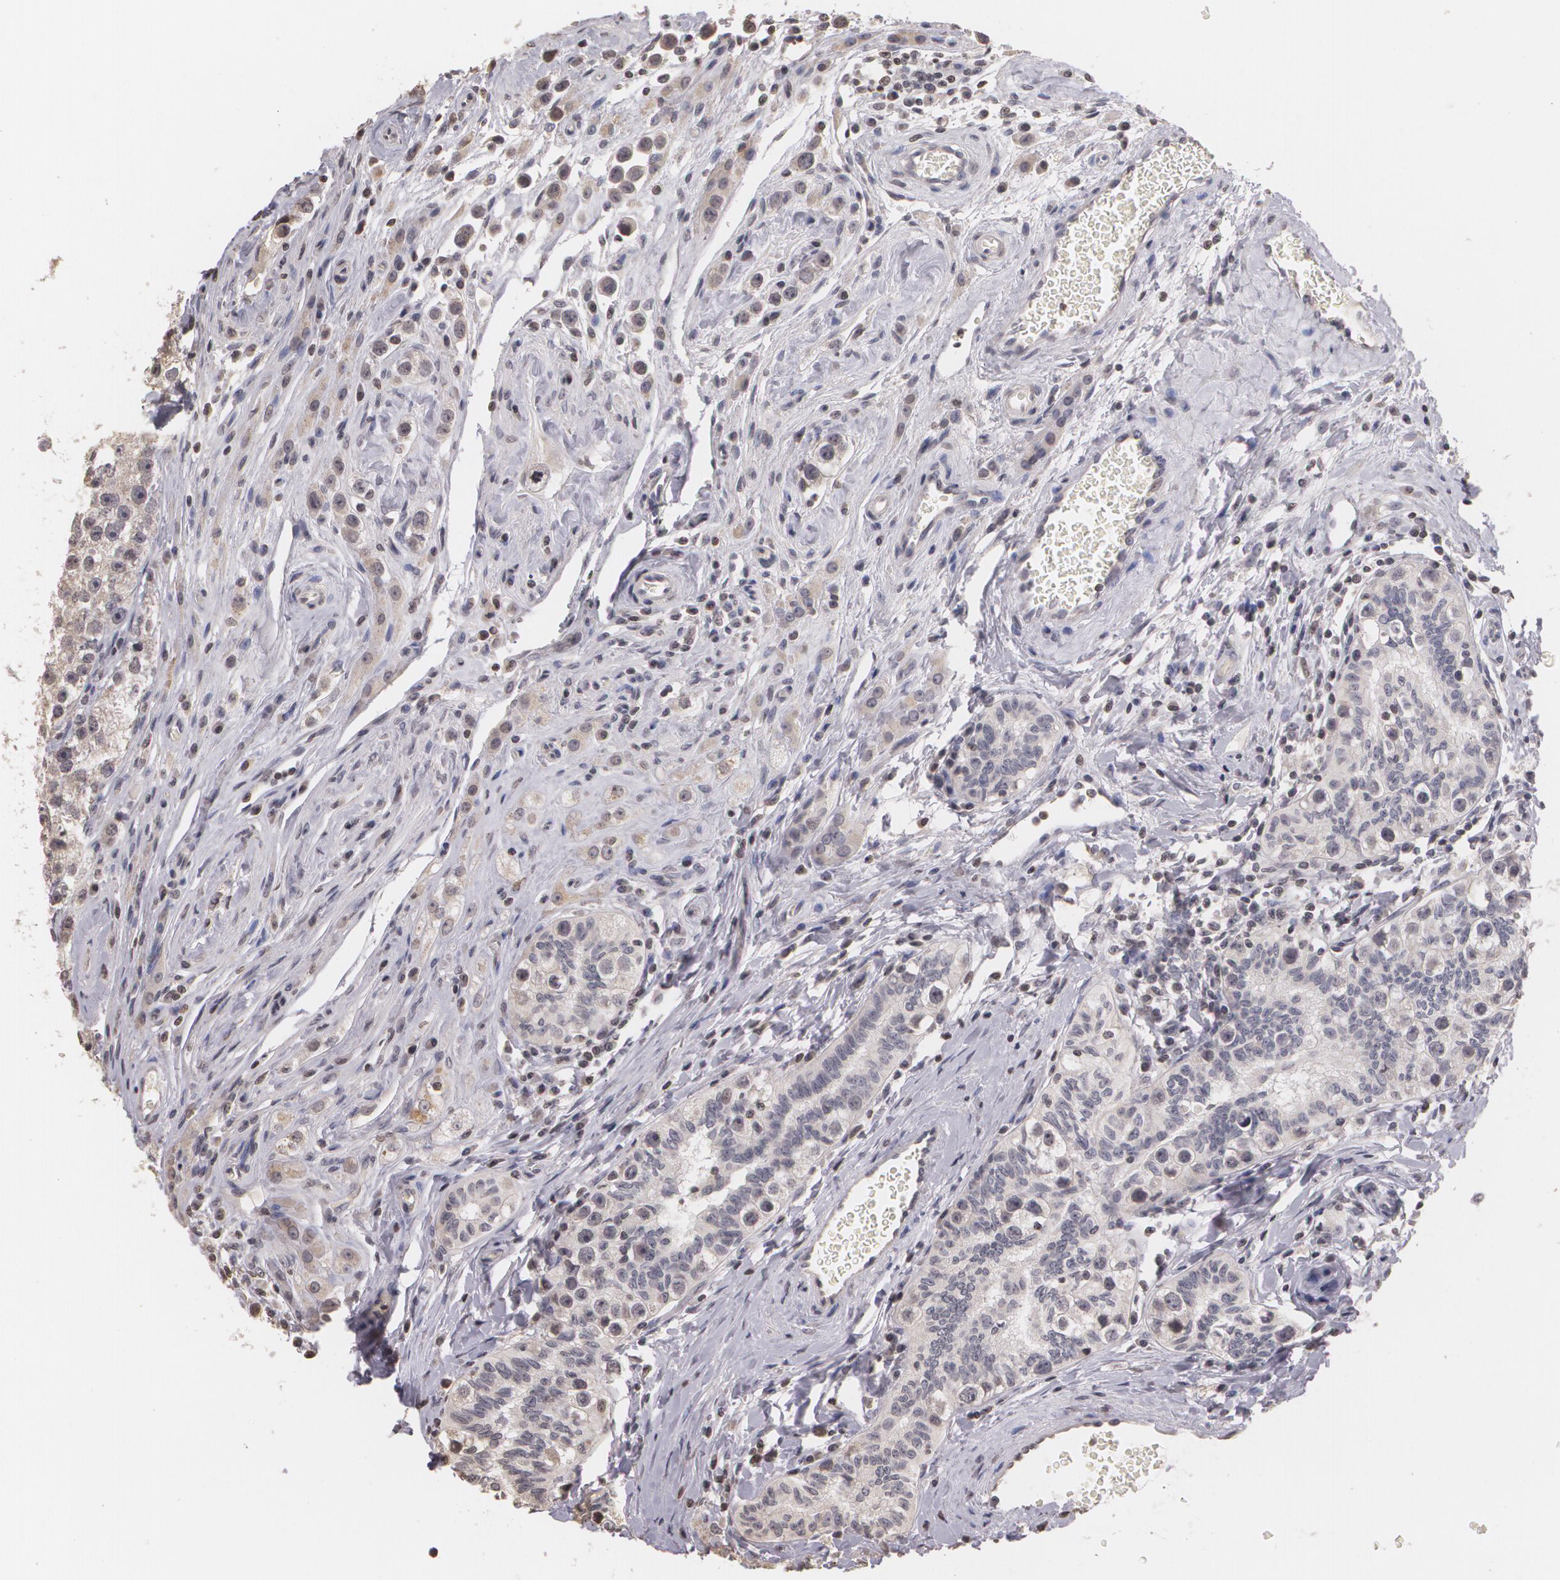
{"staining": {"intensity": "negative", "quantity": "none", "location": "none"}, "tissue": "testis cancer", "cell_type": "Tumor cells", "image_type": "cancer", "snomed": [{"axis": "morphology", "description": "Seminoma, NOS"}, {"axis": "topography", "description": "Testis"}], "caption": "Testis cancer stained for a protein using immunohistochemistry (IHC) displays no expression tumor cells.", "gene": "THRB", "patient": {"sex": "male", "age": 32}}